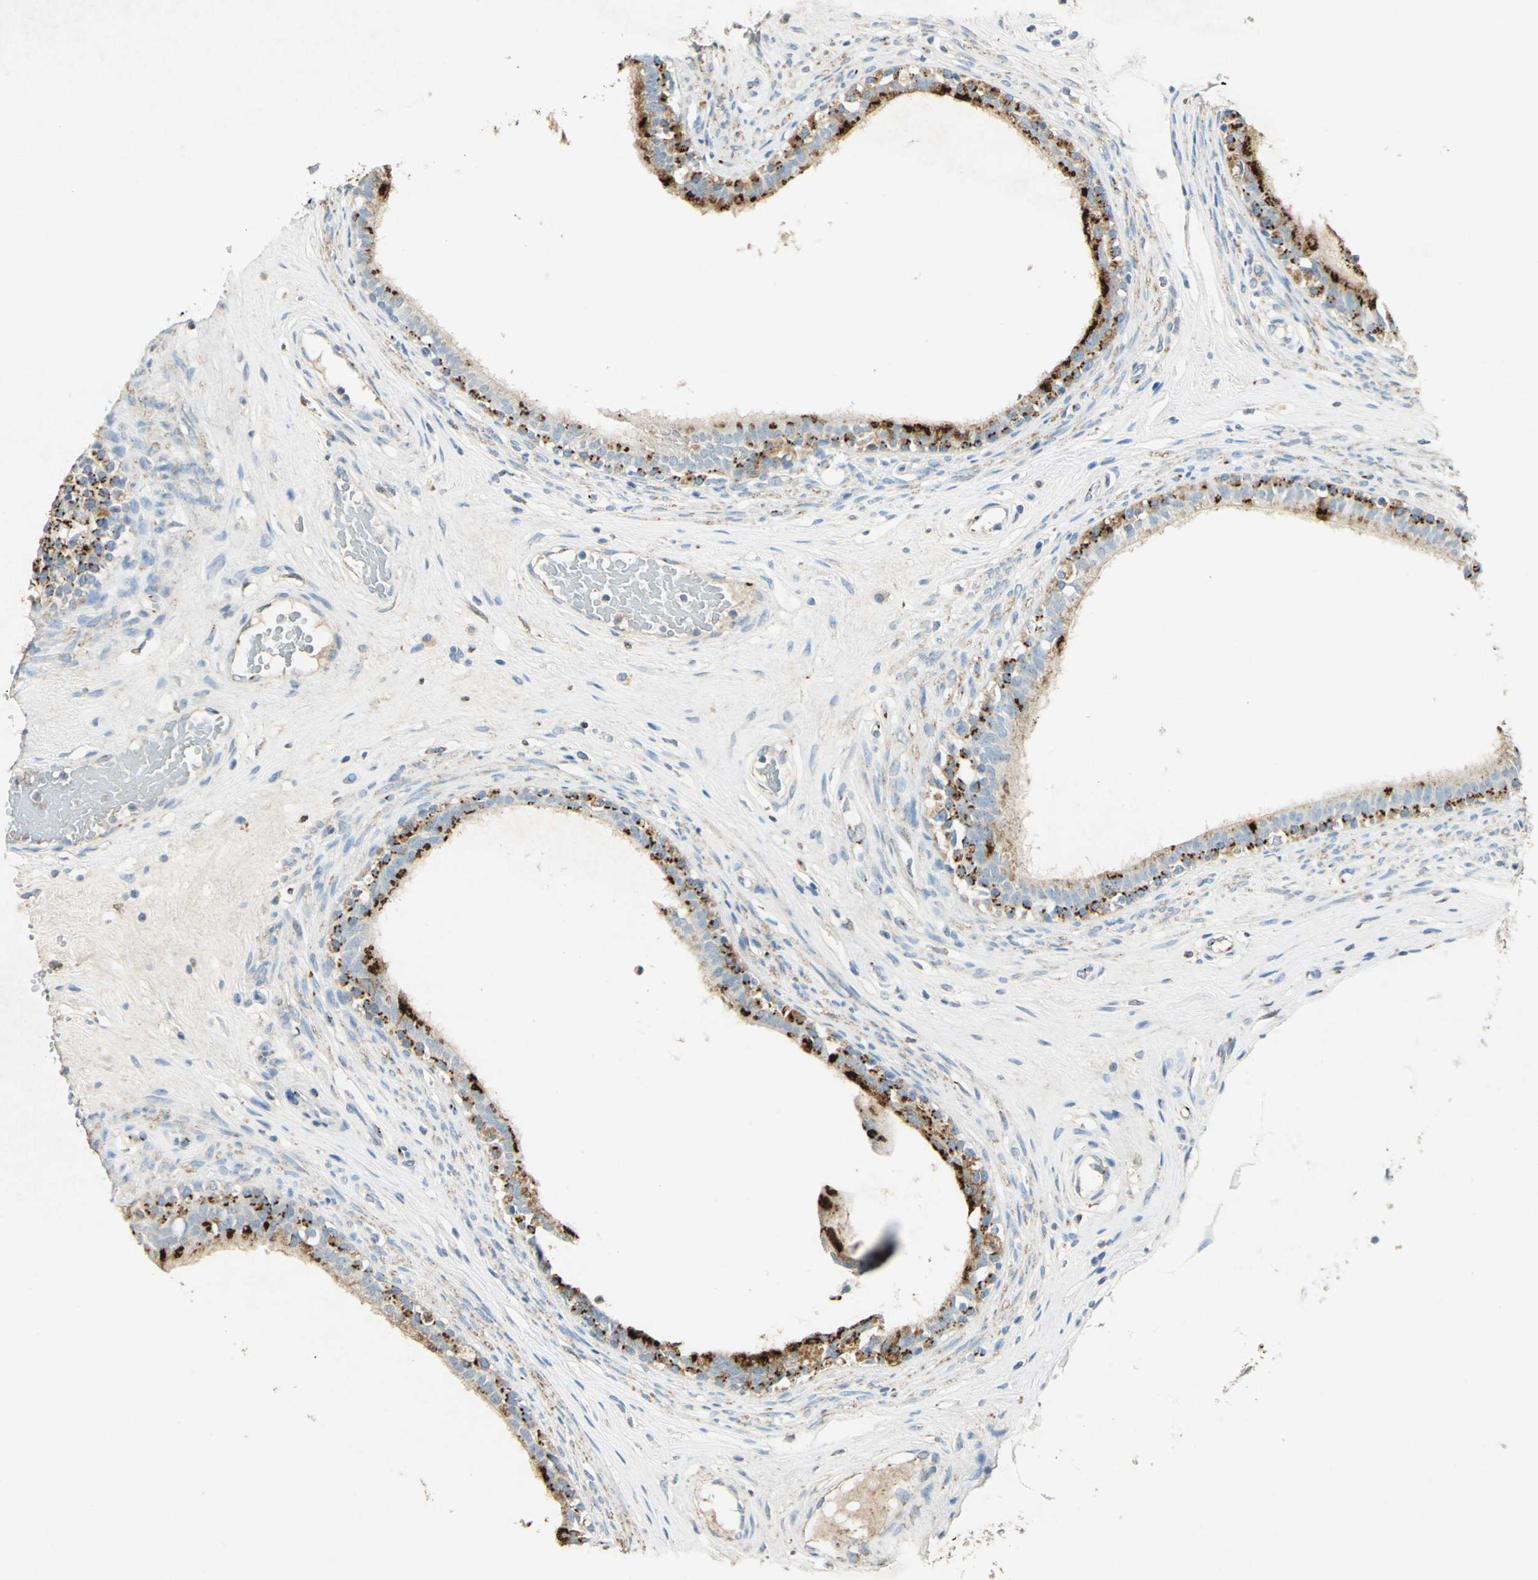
{"staining": {"intensity": "strong", "quantity": ">75%", "location": "cytoplasmic/membranous"}, "tissue": "epididymis", "cell_type": "Glandular cells", "image_type": "normal", "snomed": [{"axis": "morphology", "description": "Normal tissue, NOS"}, {"axis": "morphology", "description": "Inflammation, NOS"}, {"axis": "topography", "description": "Epididymis"}], "caption": "IHC (DAB (3,3'-diaminobenzidine)) staining of normal human epididymis shows strong cytoplasmic/membranous protein expression in about >75% of glandular cells. (IHC, brightfield microscopy, high magnification).", "gene": "CAMK2B", "patient": {"sex": "male", "age": 84}}